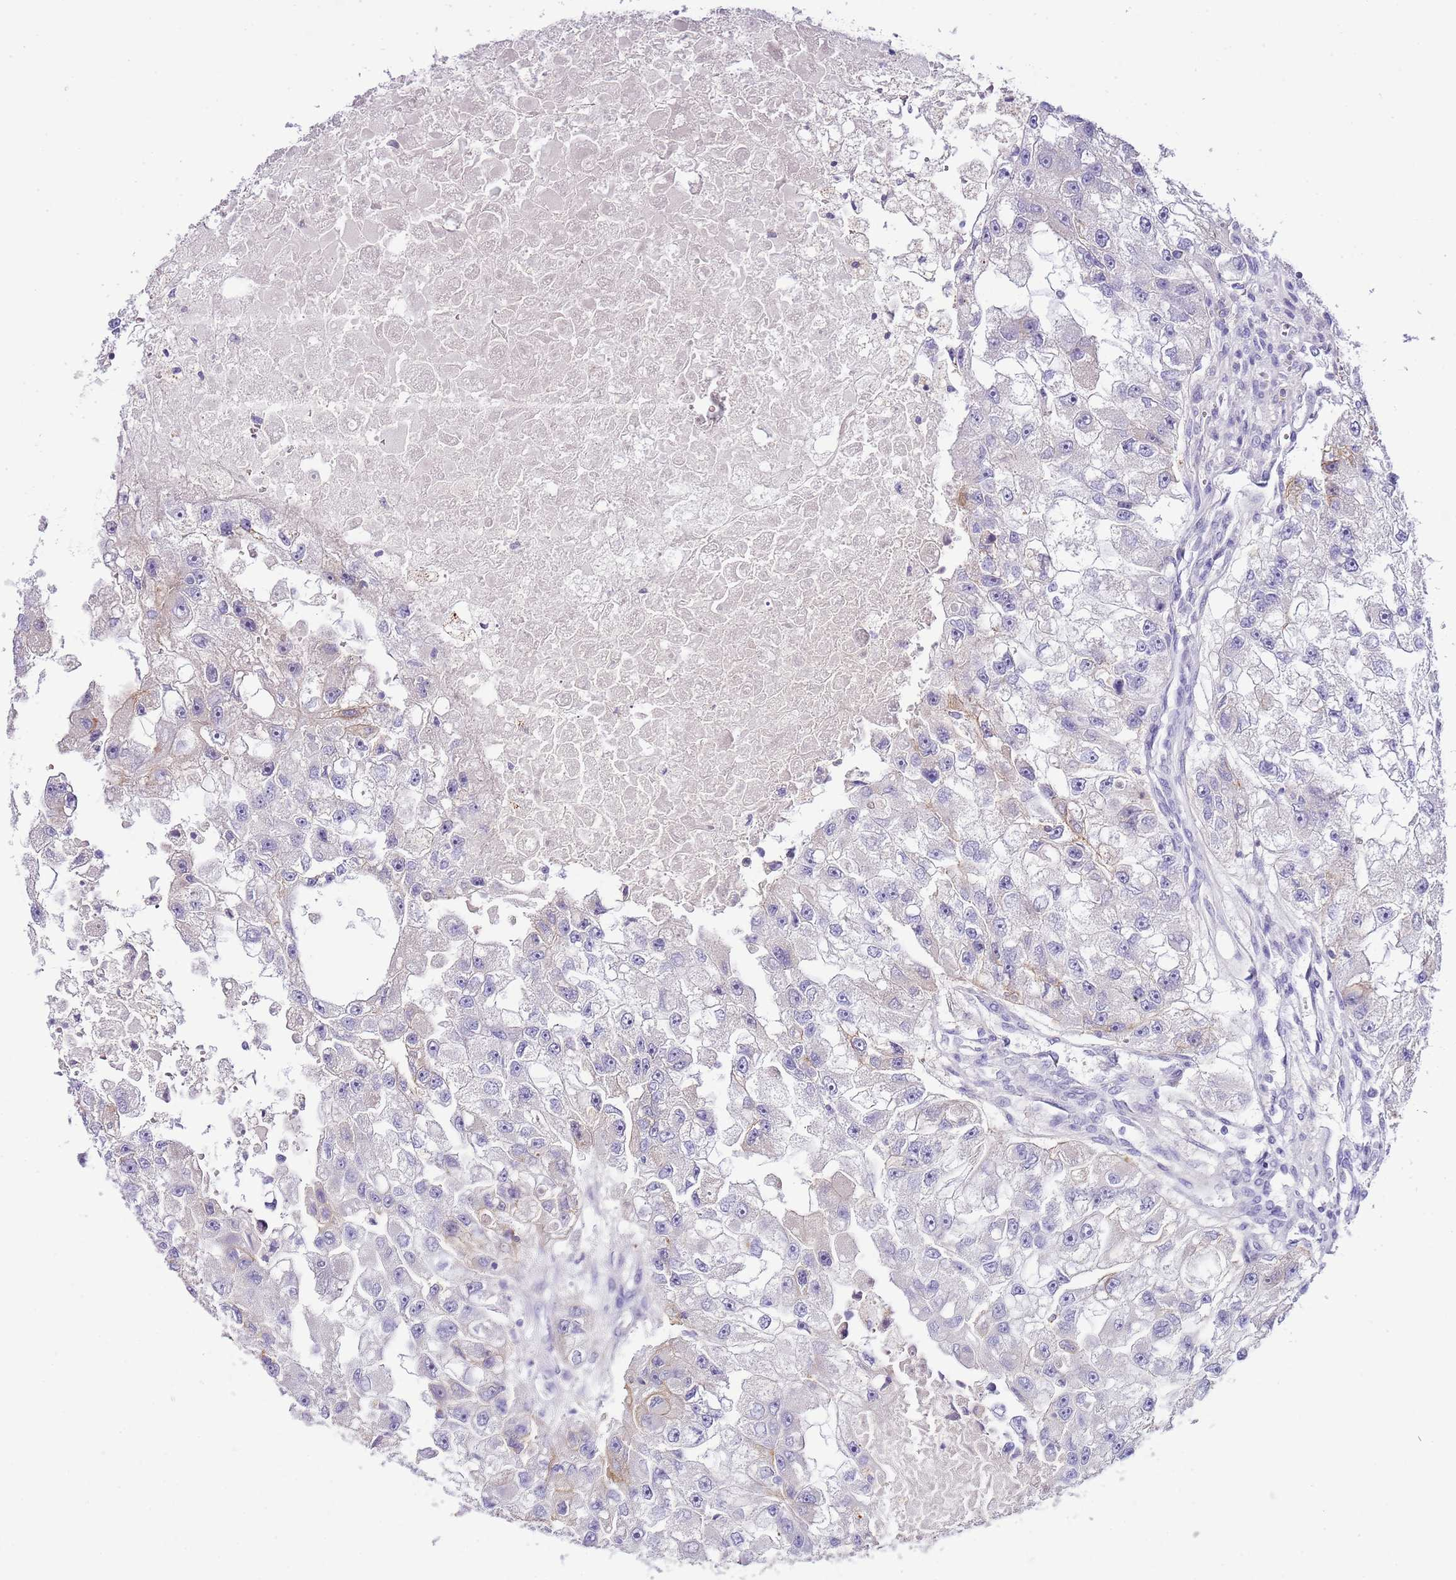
{"staining": {"intensity": "moderate", "quantity": "<25%", "location": "cytoplasmic/membranous"}, "tissue": "renal cancer", "cell_type": "Tumor cells", "image_type": "cancer", "snomed": [{"axis": "morphology", "description": "Adenocarcinoma, NOS"}, {"axis": "topography", "description": "Kidney"}], "caption": "Protein expression analysis of human renal cancer (adenocarcinoma) reveals moderate cytoplasmic/membranous expression in approximately <25% of tumor cells.", "gene": "ABHD17A", "patient": {"sex": "male", "age": 63}}